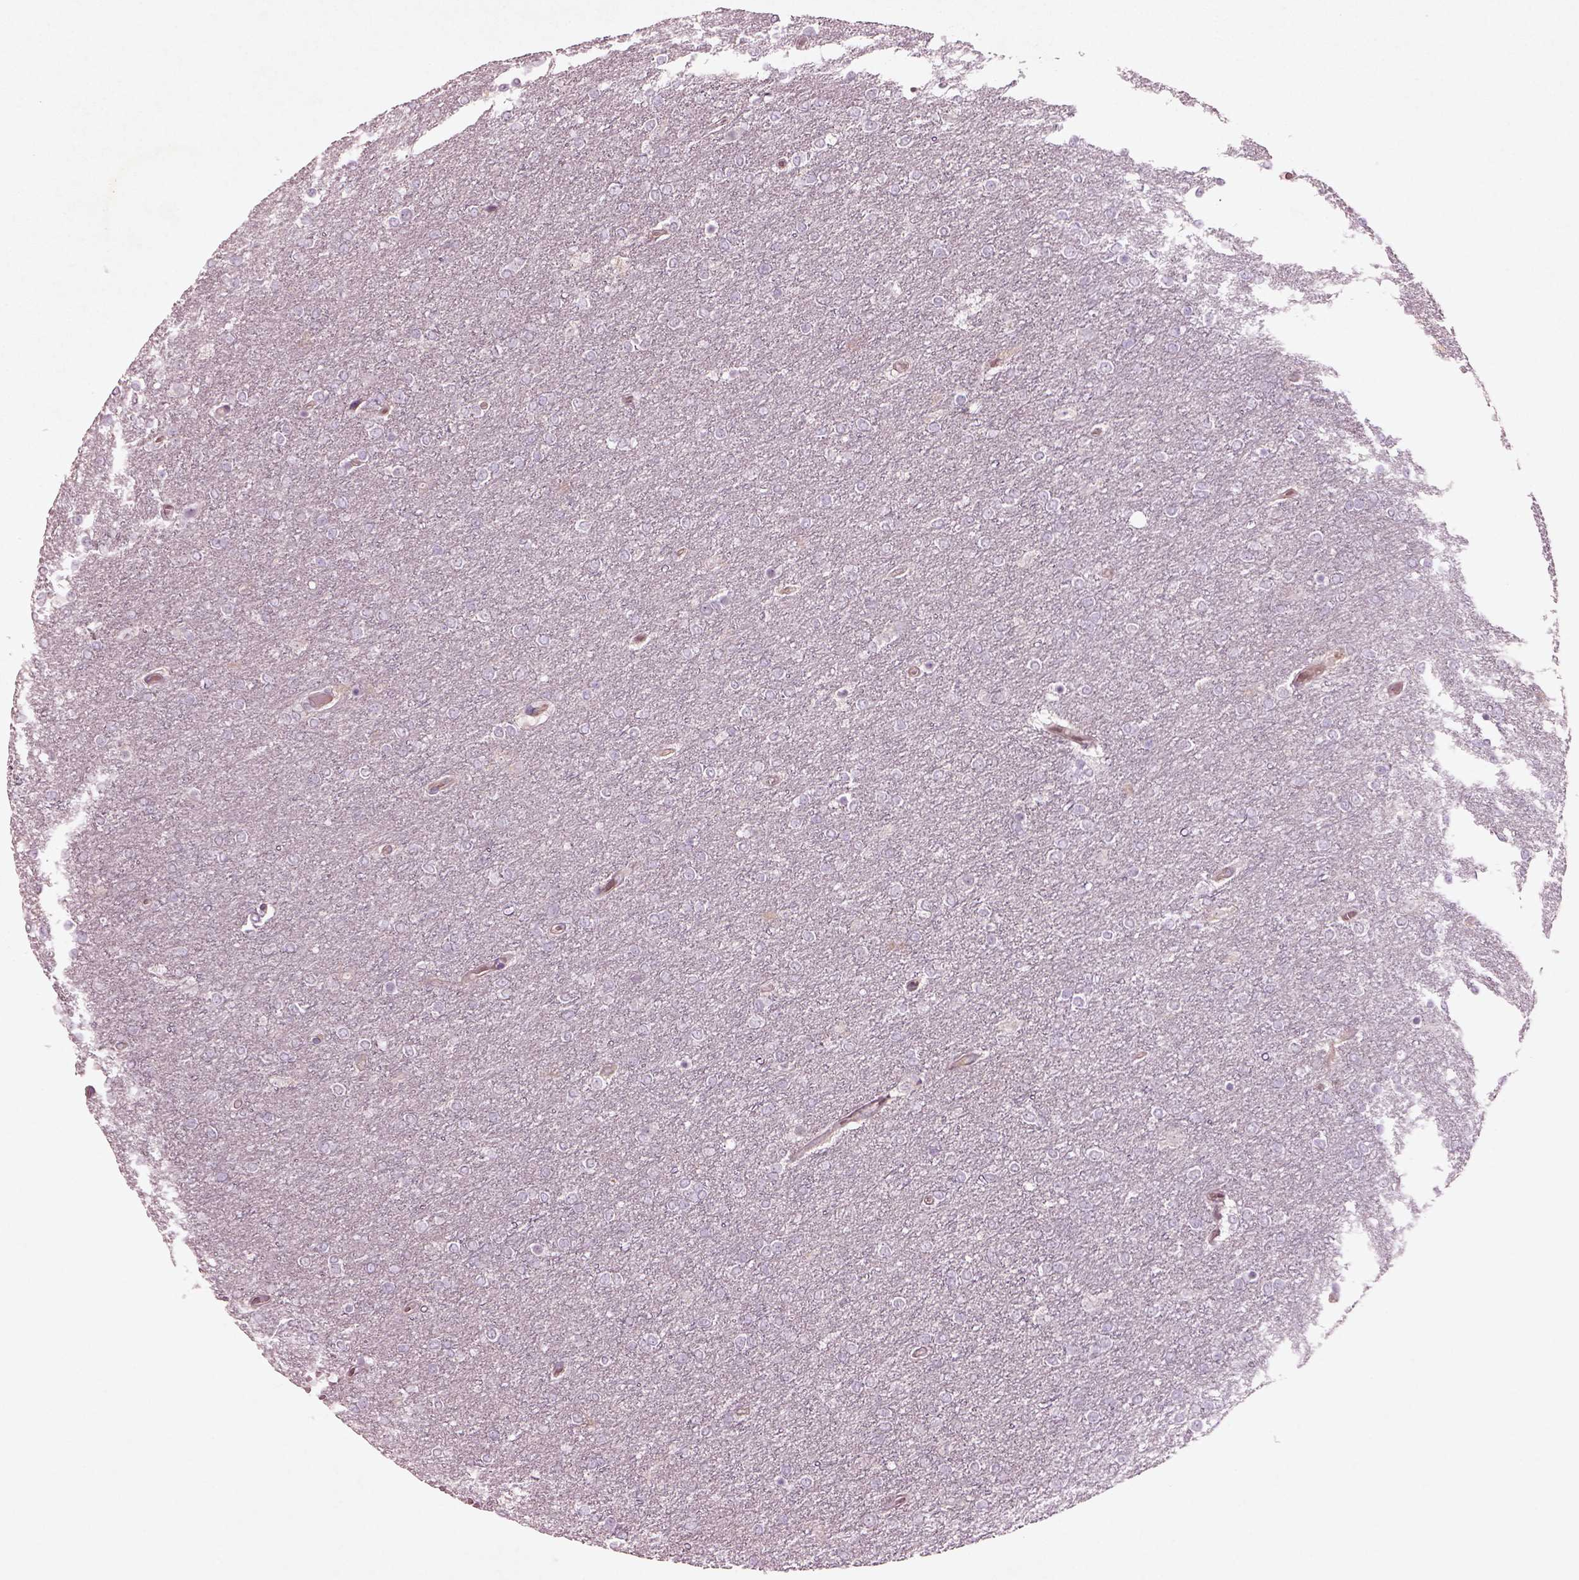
{"staining": {"intensity": "negative", "quantity": "none", "location": "none"}, "tissue": "glioma", "cell_type": "Tumor cells", "image_type": "cancer", "snomed": [{"axis": "morphology", "description": "Glioma, malignant, High grade"}, {"axis": "topography", "description": "Brain"}], "caption": "Human malignant high-grade glioma stained for a protein using immunohistochemistry (IHC) reveals no positivity in tumor cells.", "gene": "DUOXA2", "patient": {"sex": "female", "age": 61}}